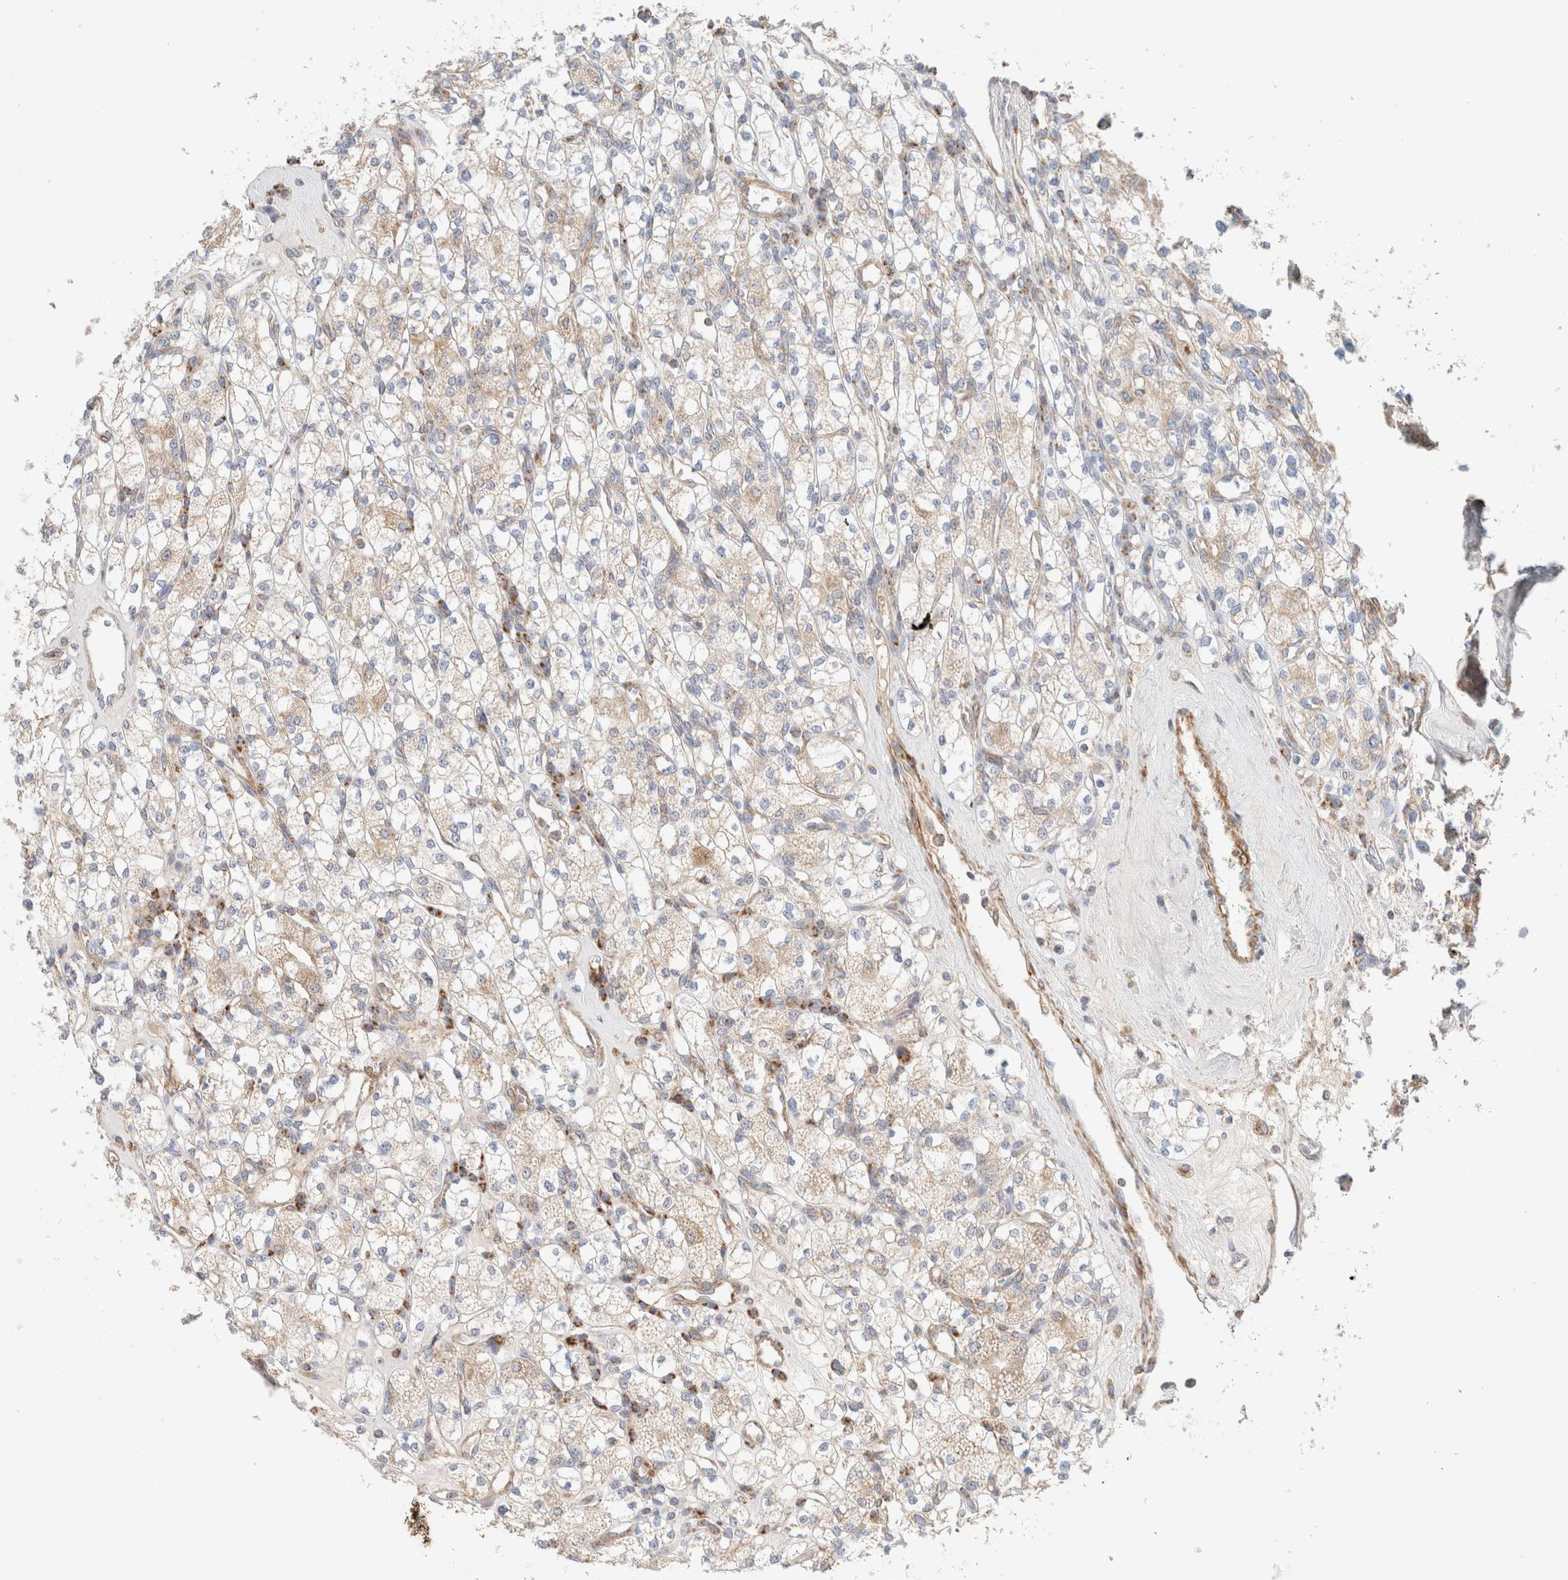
{"staining": {"intensity": "weak", "quantity": "<25%", "location": "cytoplasmic/membranous"}, "tissue": "renal cancer", "cell_type": "Tumor cells", "image_type": "cancer", "snomed": [{"axis": "morphology", "description": "Adenocarcinoma, NOS"}, {"axis": "topography", "description": "Kidney"}], "caption": "The image shows no staining of tumor cells in adenocarcinoma (renal).", "gene": "MRM3", "patient": {"sex": "male", "age": 77}}